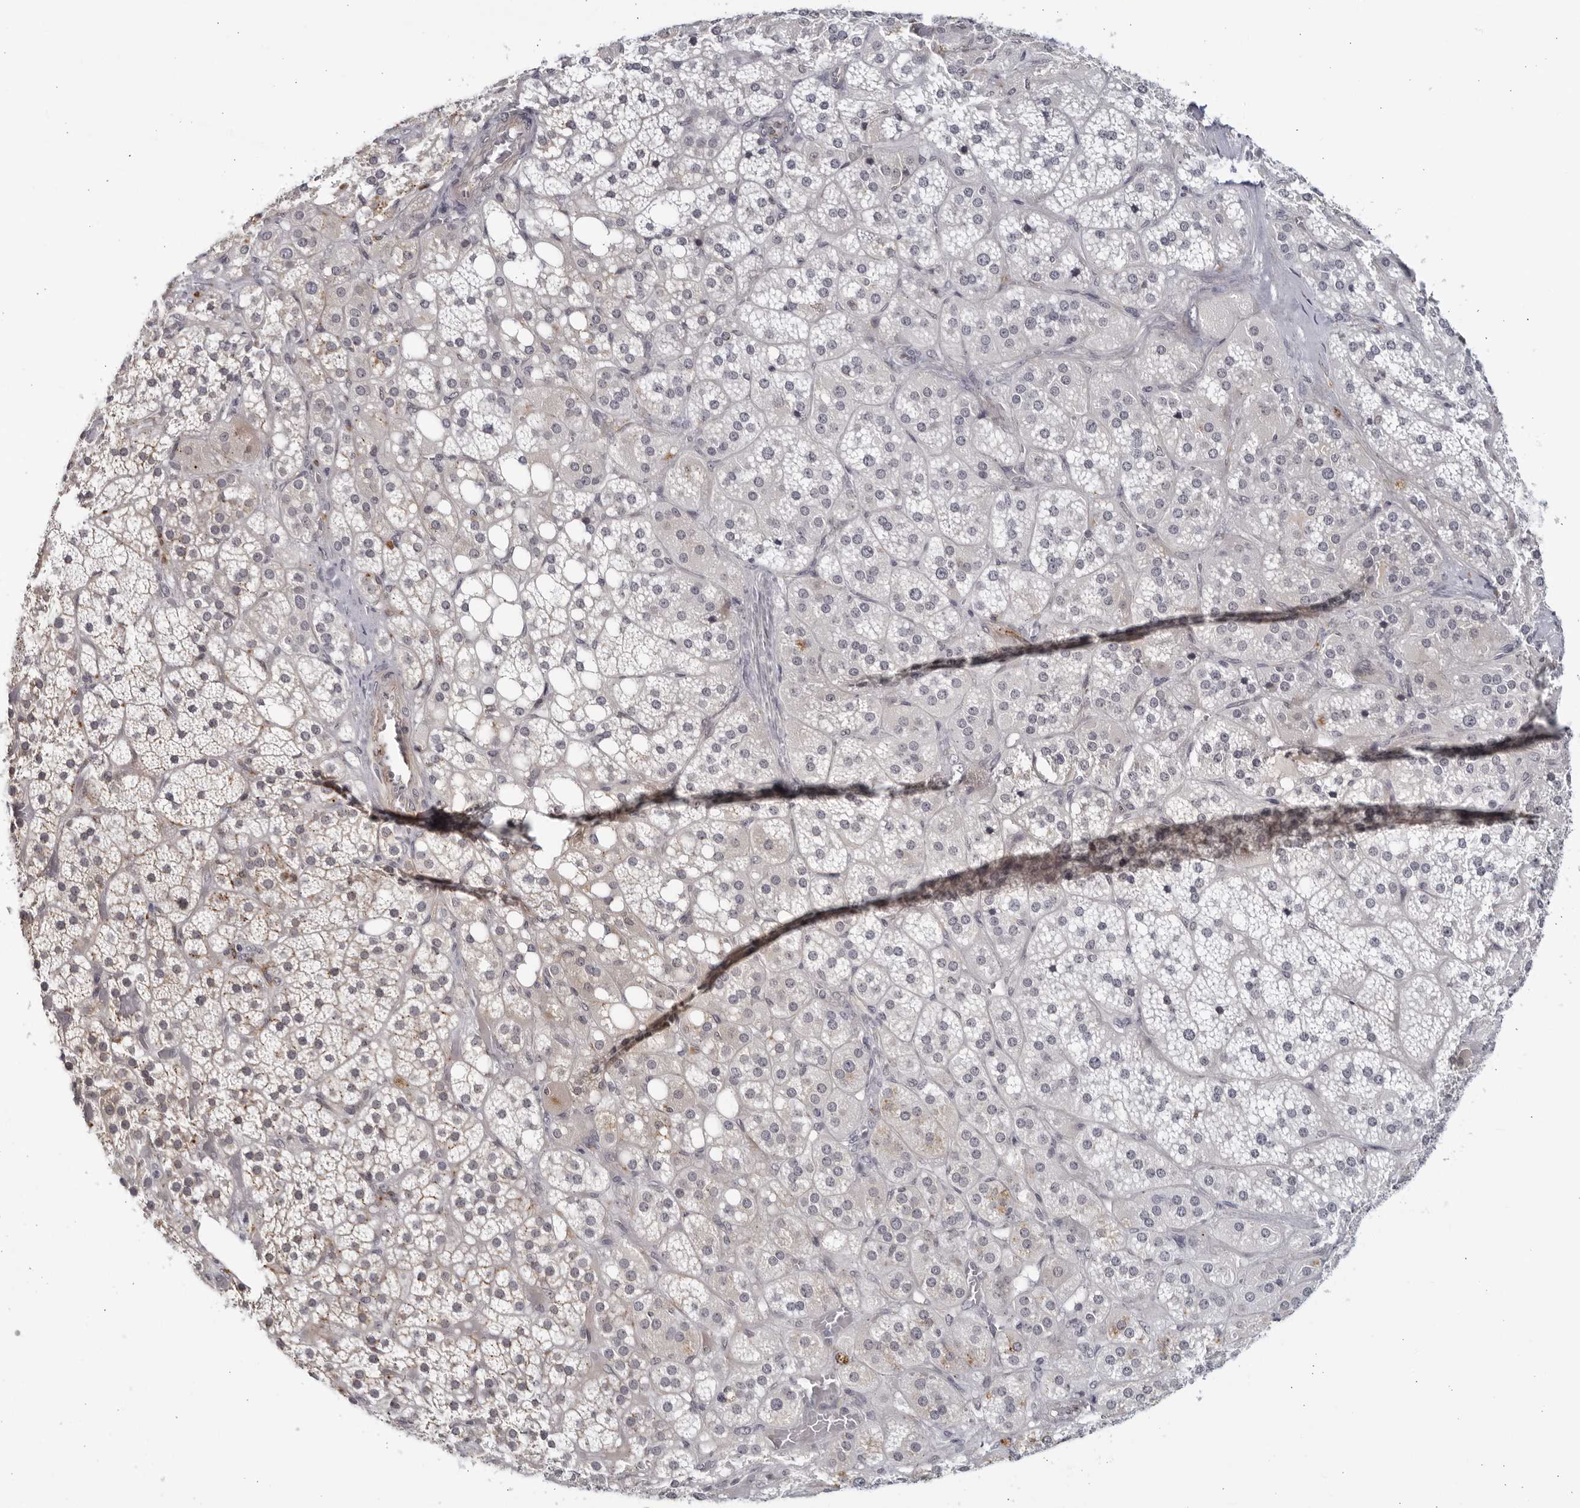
{"staining": {"intensity": "weak", "quantity": "<25%", "location": "cytoplasmic/membranous"}, "tissue": "adrenal gland", "cell_type": "Glandular cells", "image_type": "normal", "snomed": [{"axis": "morphology", "description": "Normal tissue, NOS"}, {"axis": "topography", "description": "Adrenal gland"}], "caption": "A photomicrograph of human adrenal gland is negative for staining in glandular cells. (DAB (3,3'-diaminobenzidine) immunohistochemistry (IHC), high magnification).", "gene": "STRADB", "patient": {"sex": "female", "age": 59}}